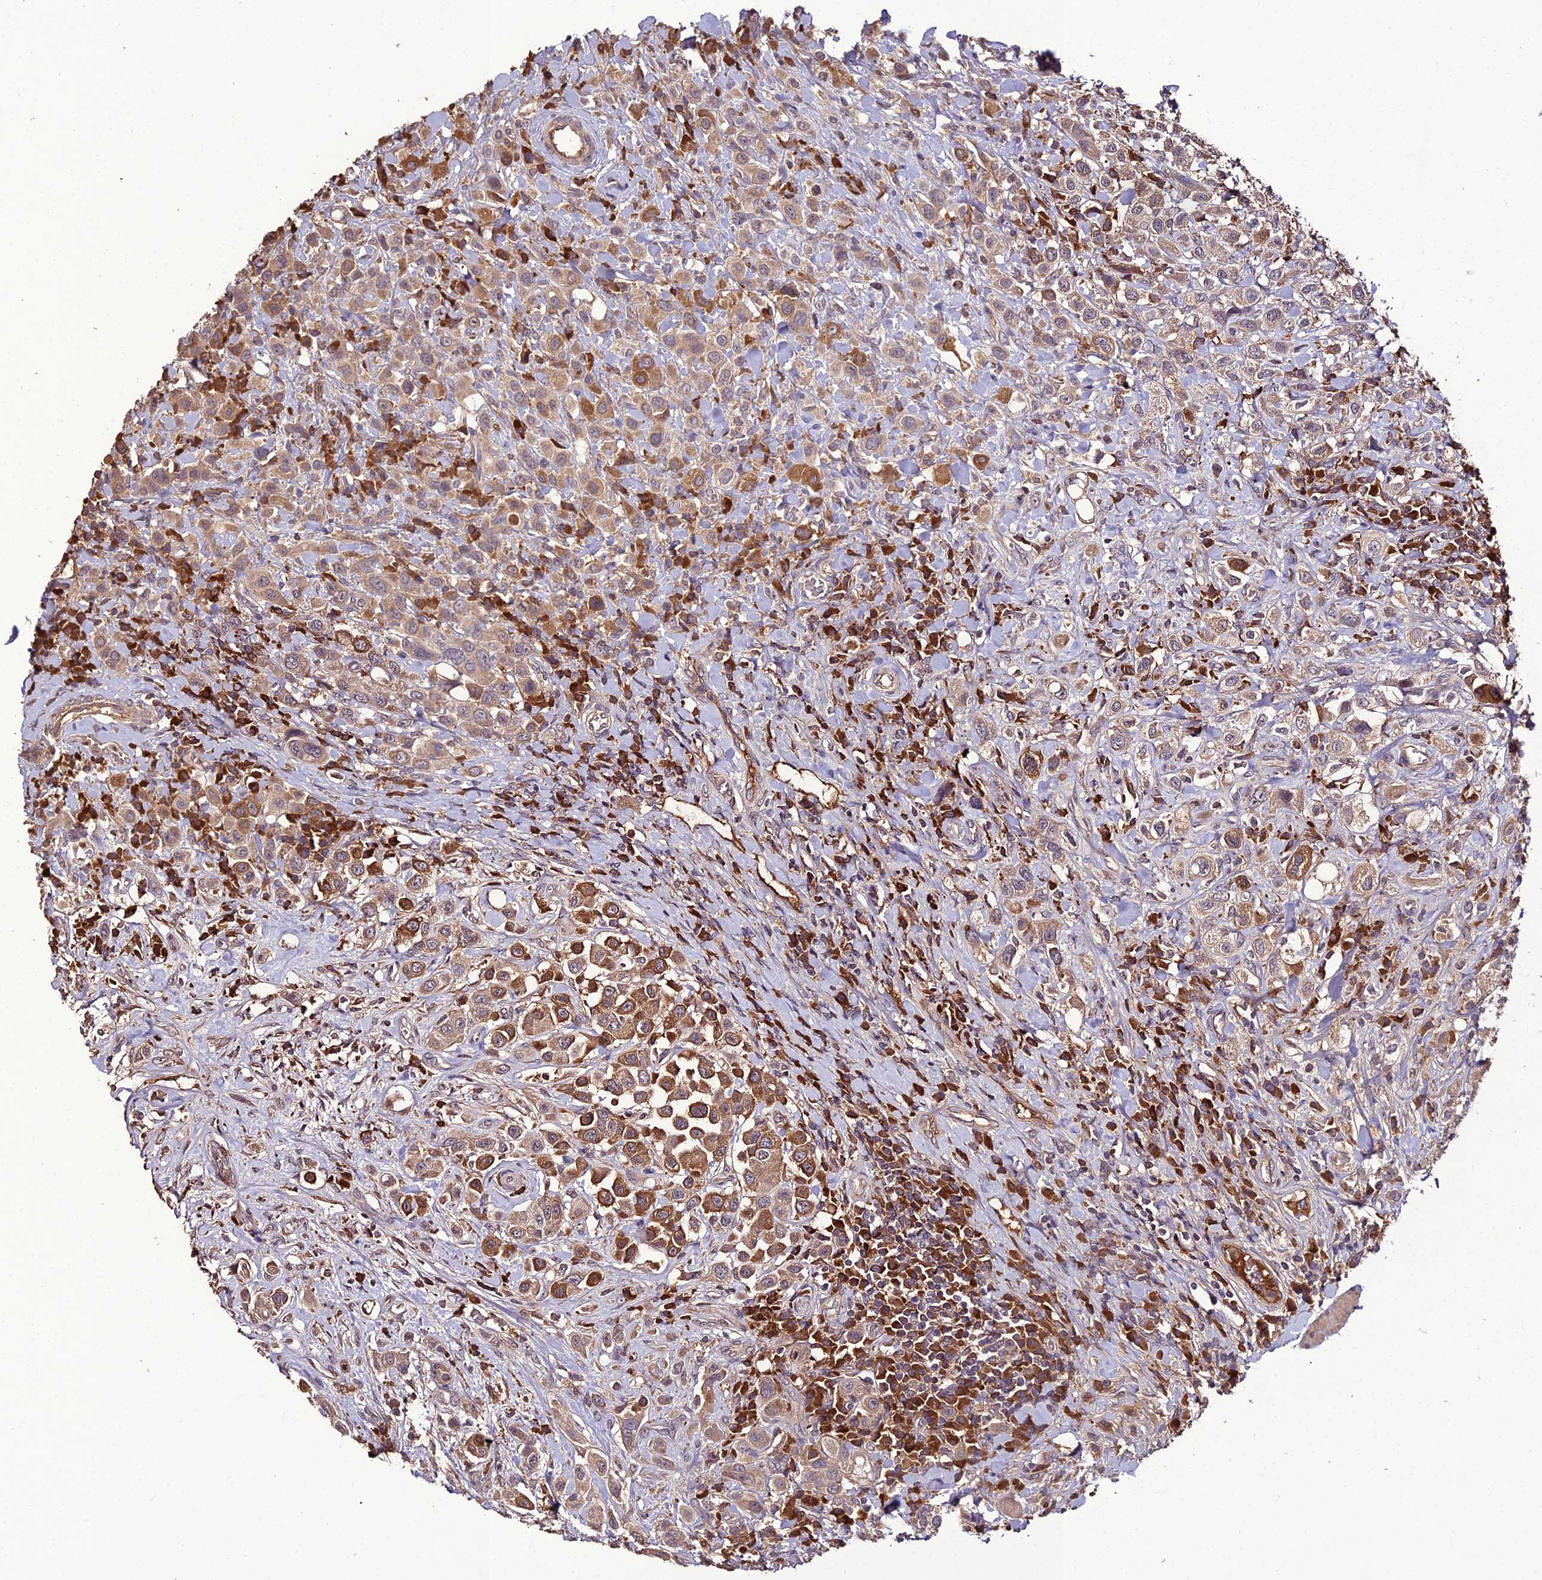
{"staining": {"intensity": "strong", "quantity": "<25%", "location": "cytoplasmic/membranous"}, "tissue": "urothelial cancer", "cell_type": "Tumor cells", "image_type": "cancer", "snomed": [{"axis": "morphology", "description": "Urothelial carcinoma, High grade"}, {"axis": "topography", "description": "Urinary bladder"}], "caption": "This is an image of immunohistochemistry staining of urothelial cancer, which shows strong positivity in the cytoplasmic/membranous of tumor cells.", "gene": "KCTD16", "patient": {"sex": "male", "age": 50}}